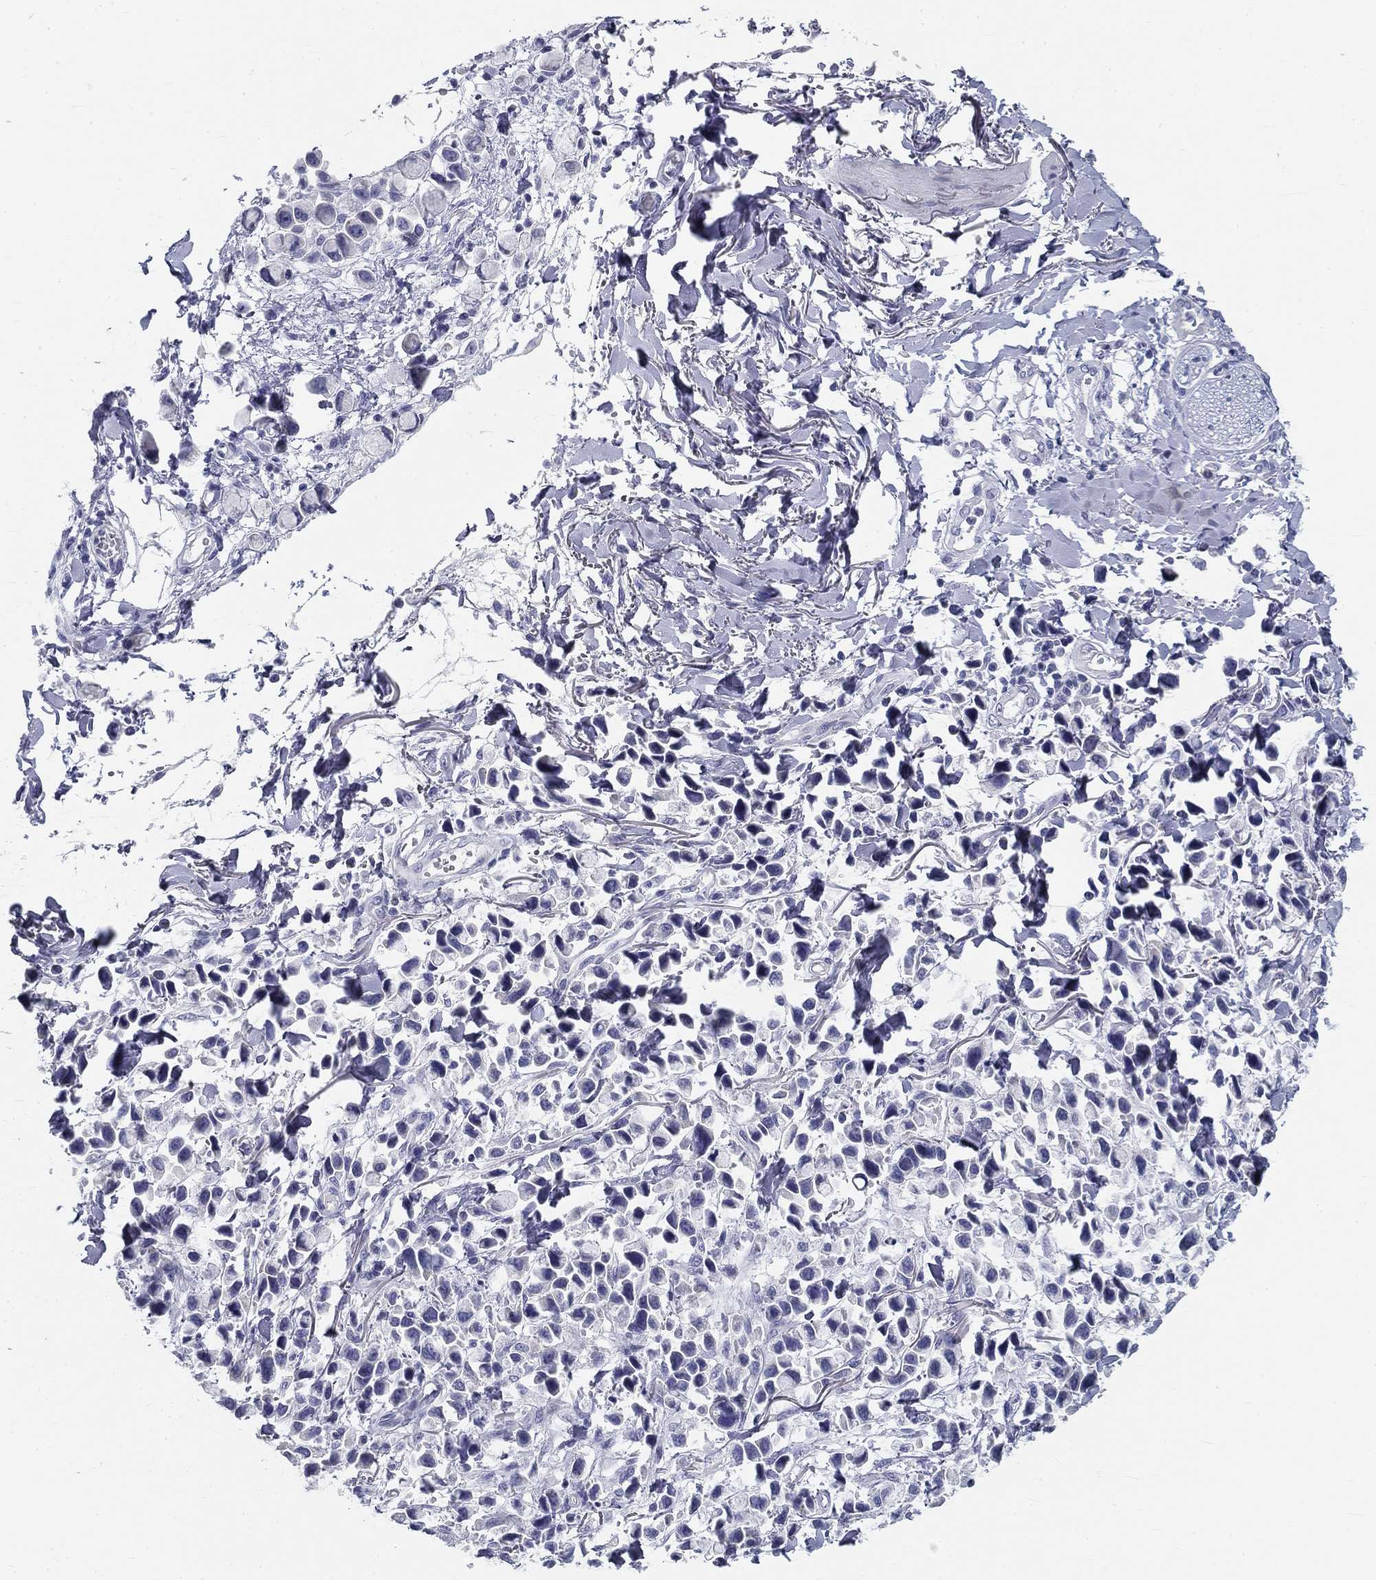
{"staining": {"intensity": "negative", "quantity": "none", "location": "none"}, "tissue": "stomach cancer", "cell_type": "Tumor cells", "image_type": "cancer", "snomed": [{"axis": "morphology", "description": "Adenocarcinoma, NOS"}, {"axis": "topography", "description": "Stomach"}], "caption": "This is an IHC histopathology image of stomach adenocarcinoma. There is no staining in tumor cells.", "gene": "GALNTL5", "patient": {"sex": "female", "age": 81}}